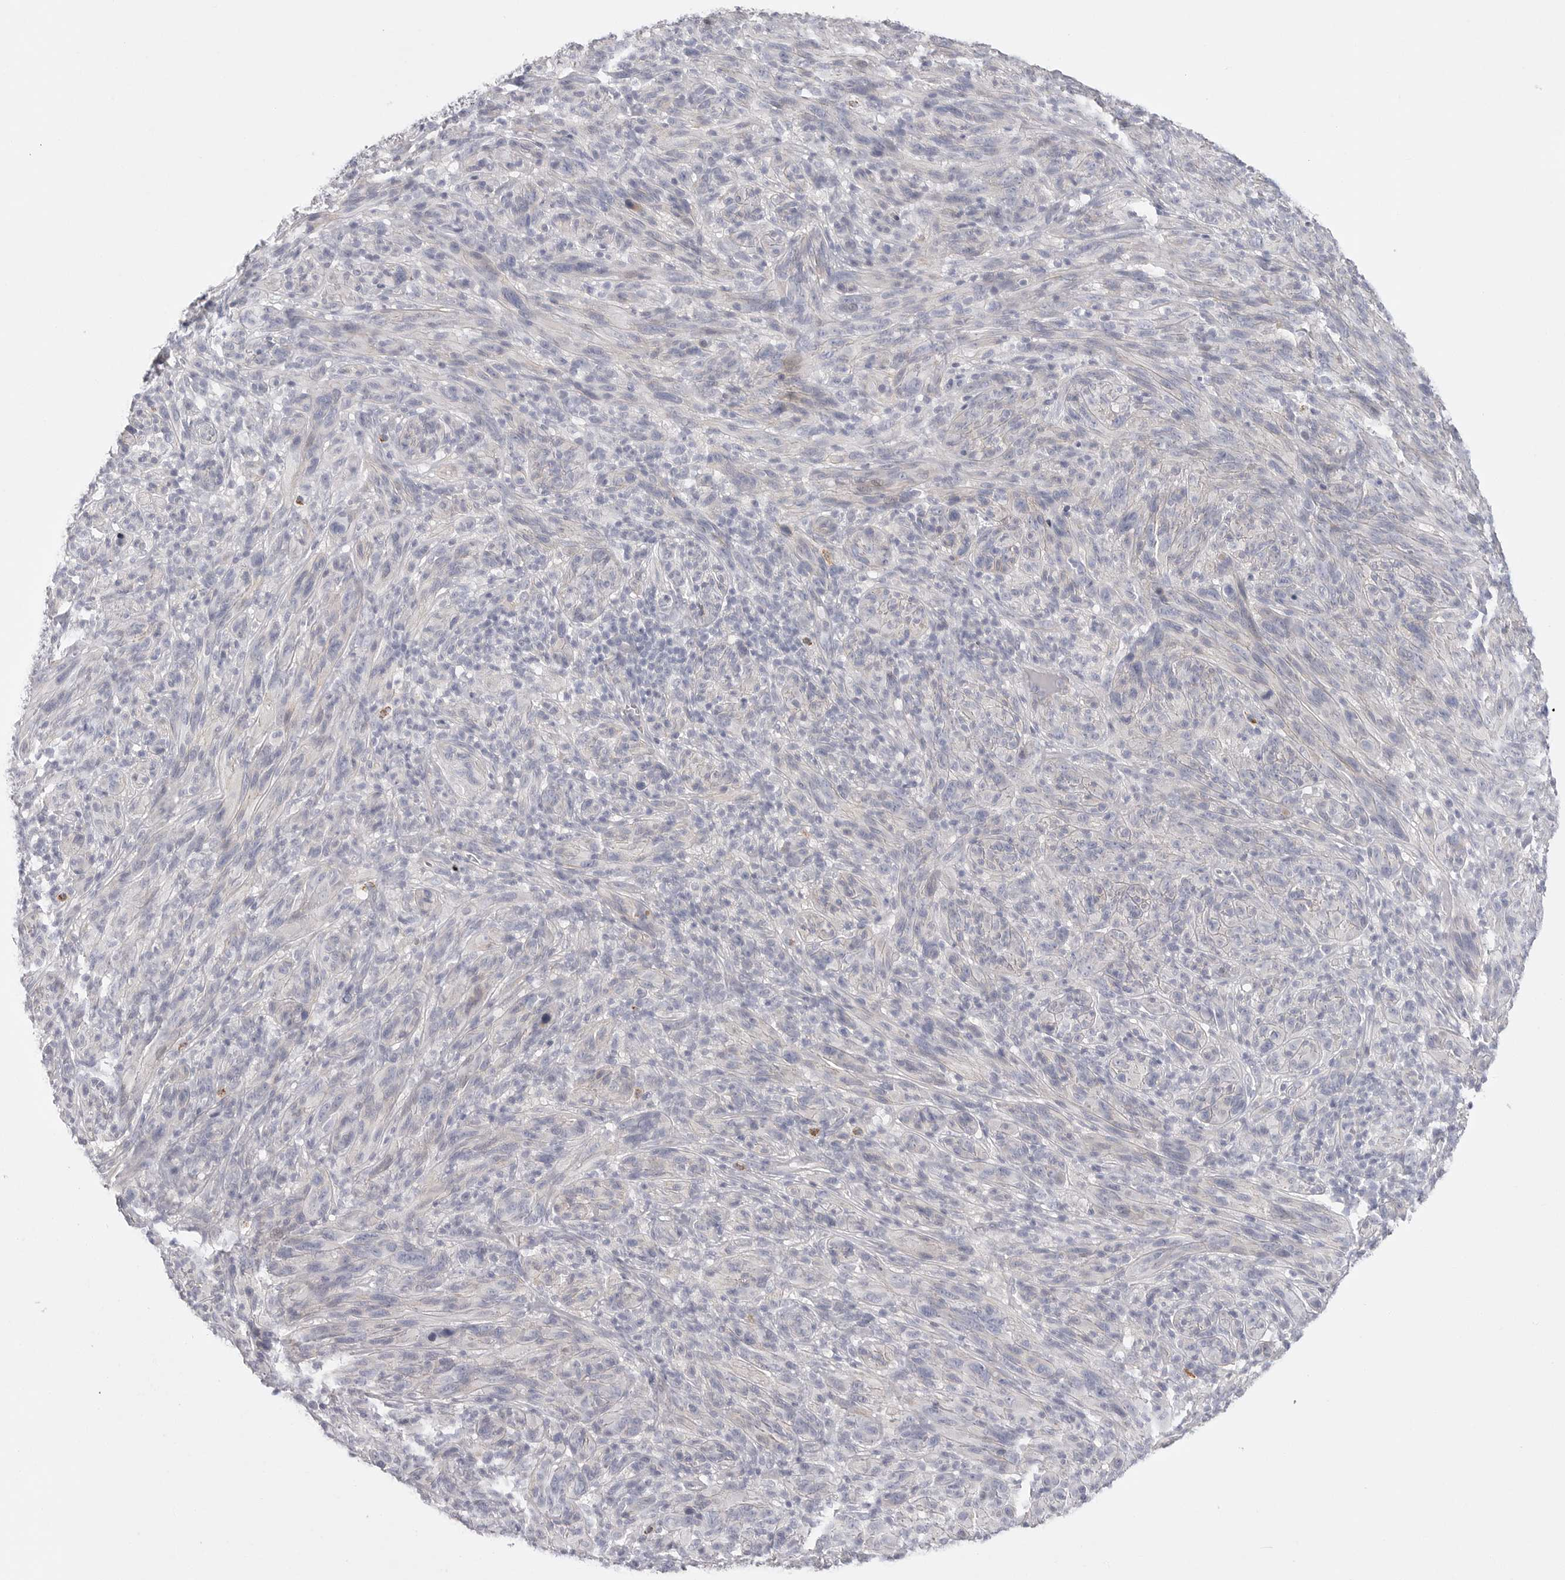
{"staining": {"intensity": "negative", "quantity": "none", "location": "none"}, "tissue": "melanoma", "cell_type": "Tumor cells", "image_type": "cancer", "snomed": [{"axis": "morphology", "description": "Malignant melanoma, NOS"}, {"axis": "topography", "description": "Skin of head"}], "caption": "Tumor cells show no significant protein expression in malignant melanoma.", "gene": "ELP3", "patient": {"sex": "male", "age": 96}}